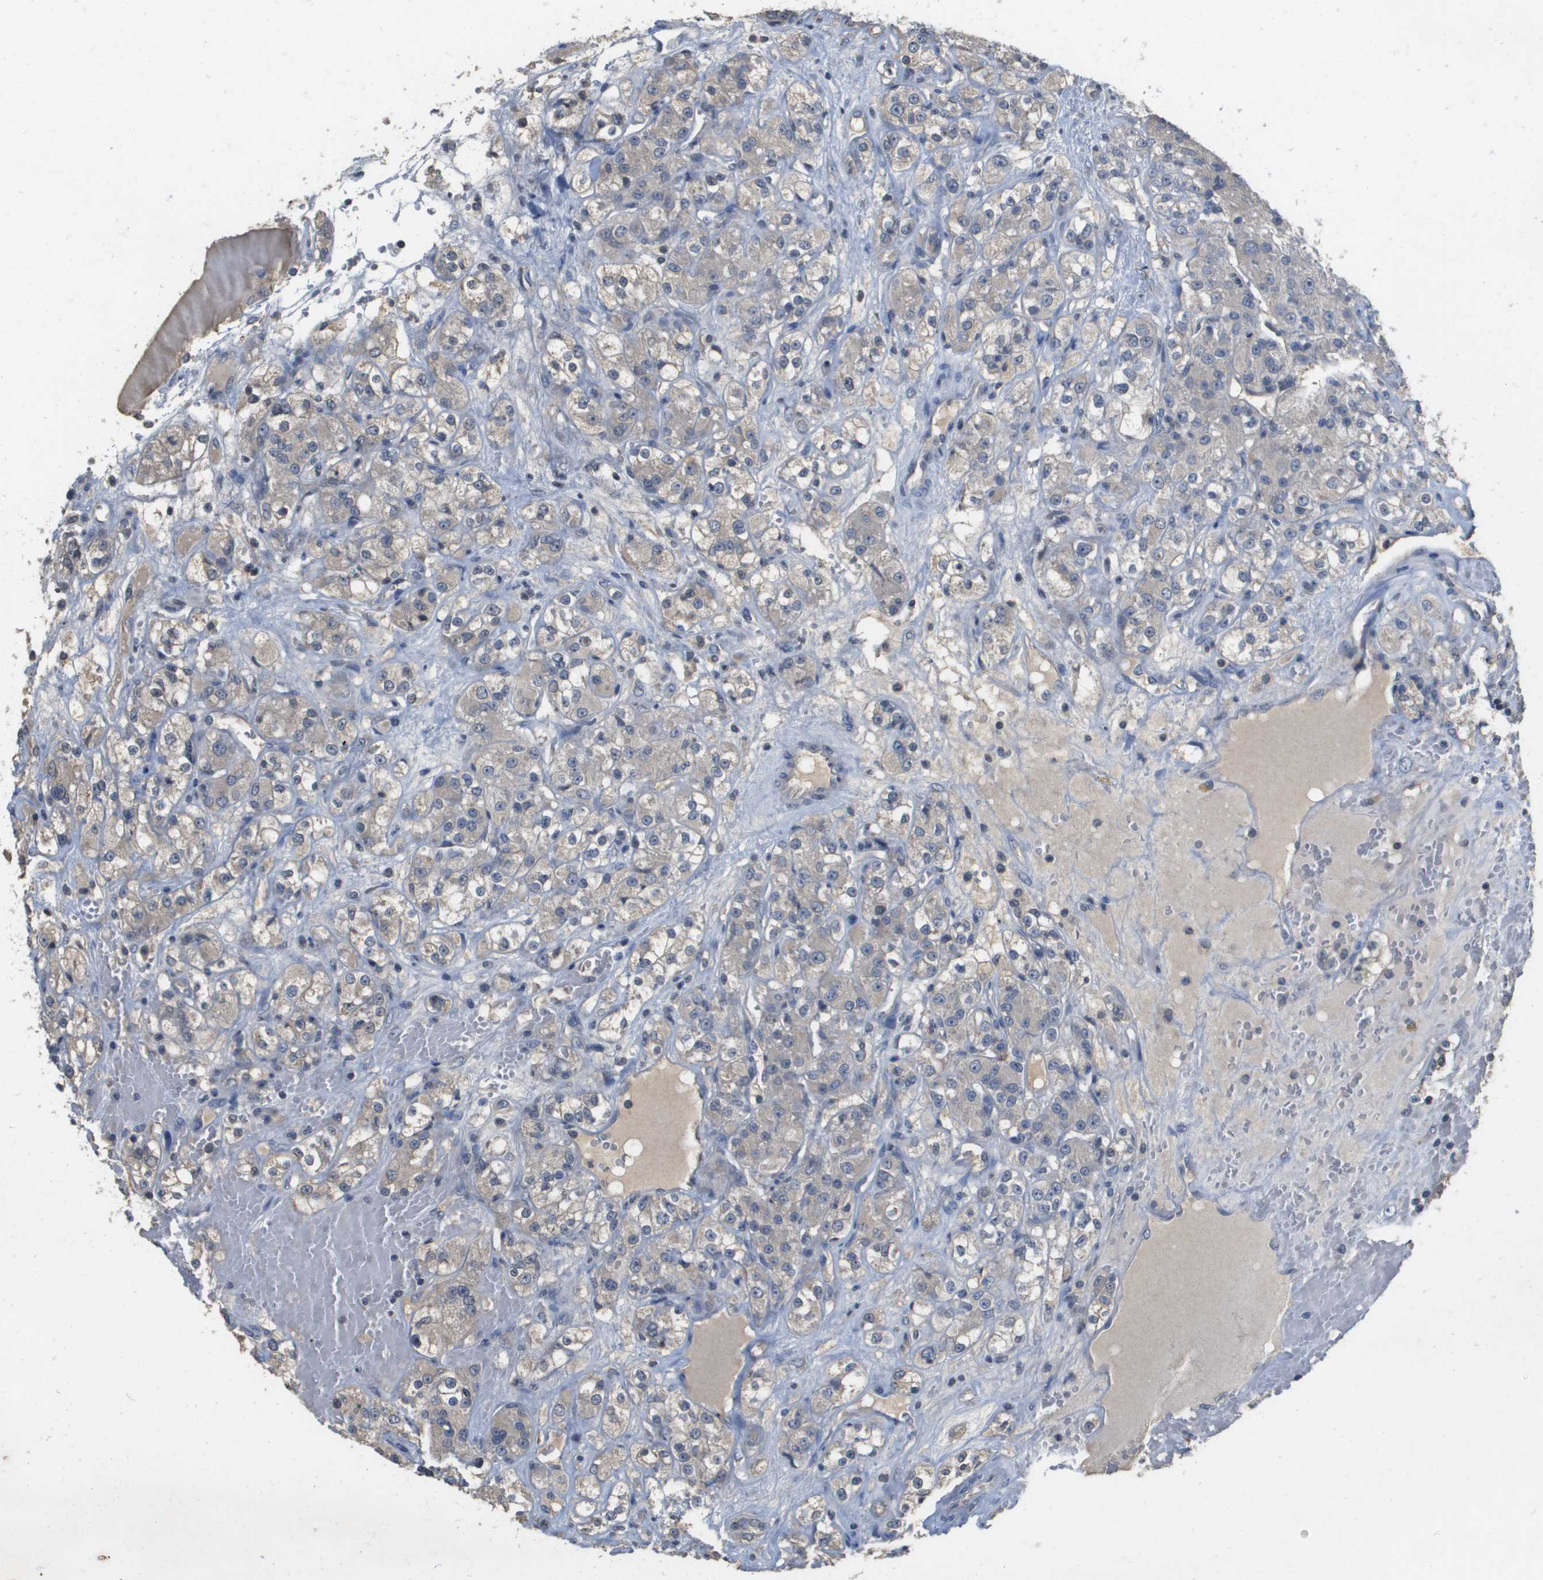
{"staining": {"intensity": "weak", "quantity": "<25%", "location": "cytoplasmic/membranous"}, "tissue": "renal cancer", "cell_type": "Tumor cells", "image_type": "cancer", "snomed": [{"axis": "morphology", "description": "Normal tissue, NOS"}, {"axis": "morphology", "description": "Adenocarcinoma, NOS"}, {"axis": "topography", "description": "Kidney"}], "caption": "Tumor cells are negative for brown protein staining in adenocarcinoma (renal). (DAB (3,3'-diaminobenzidine) immunohistochemistry with hematoxylin counter stain).", "gene": "CAPN11", "patient": {"sex": "male", "age": 61}}